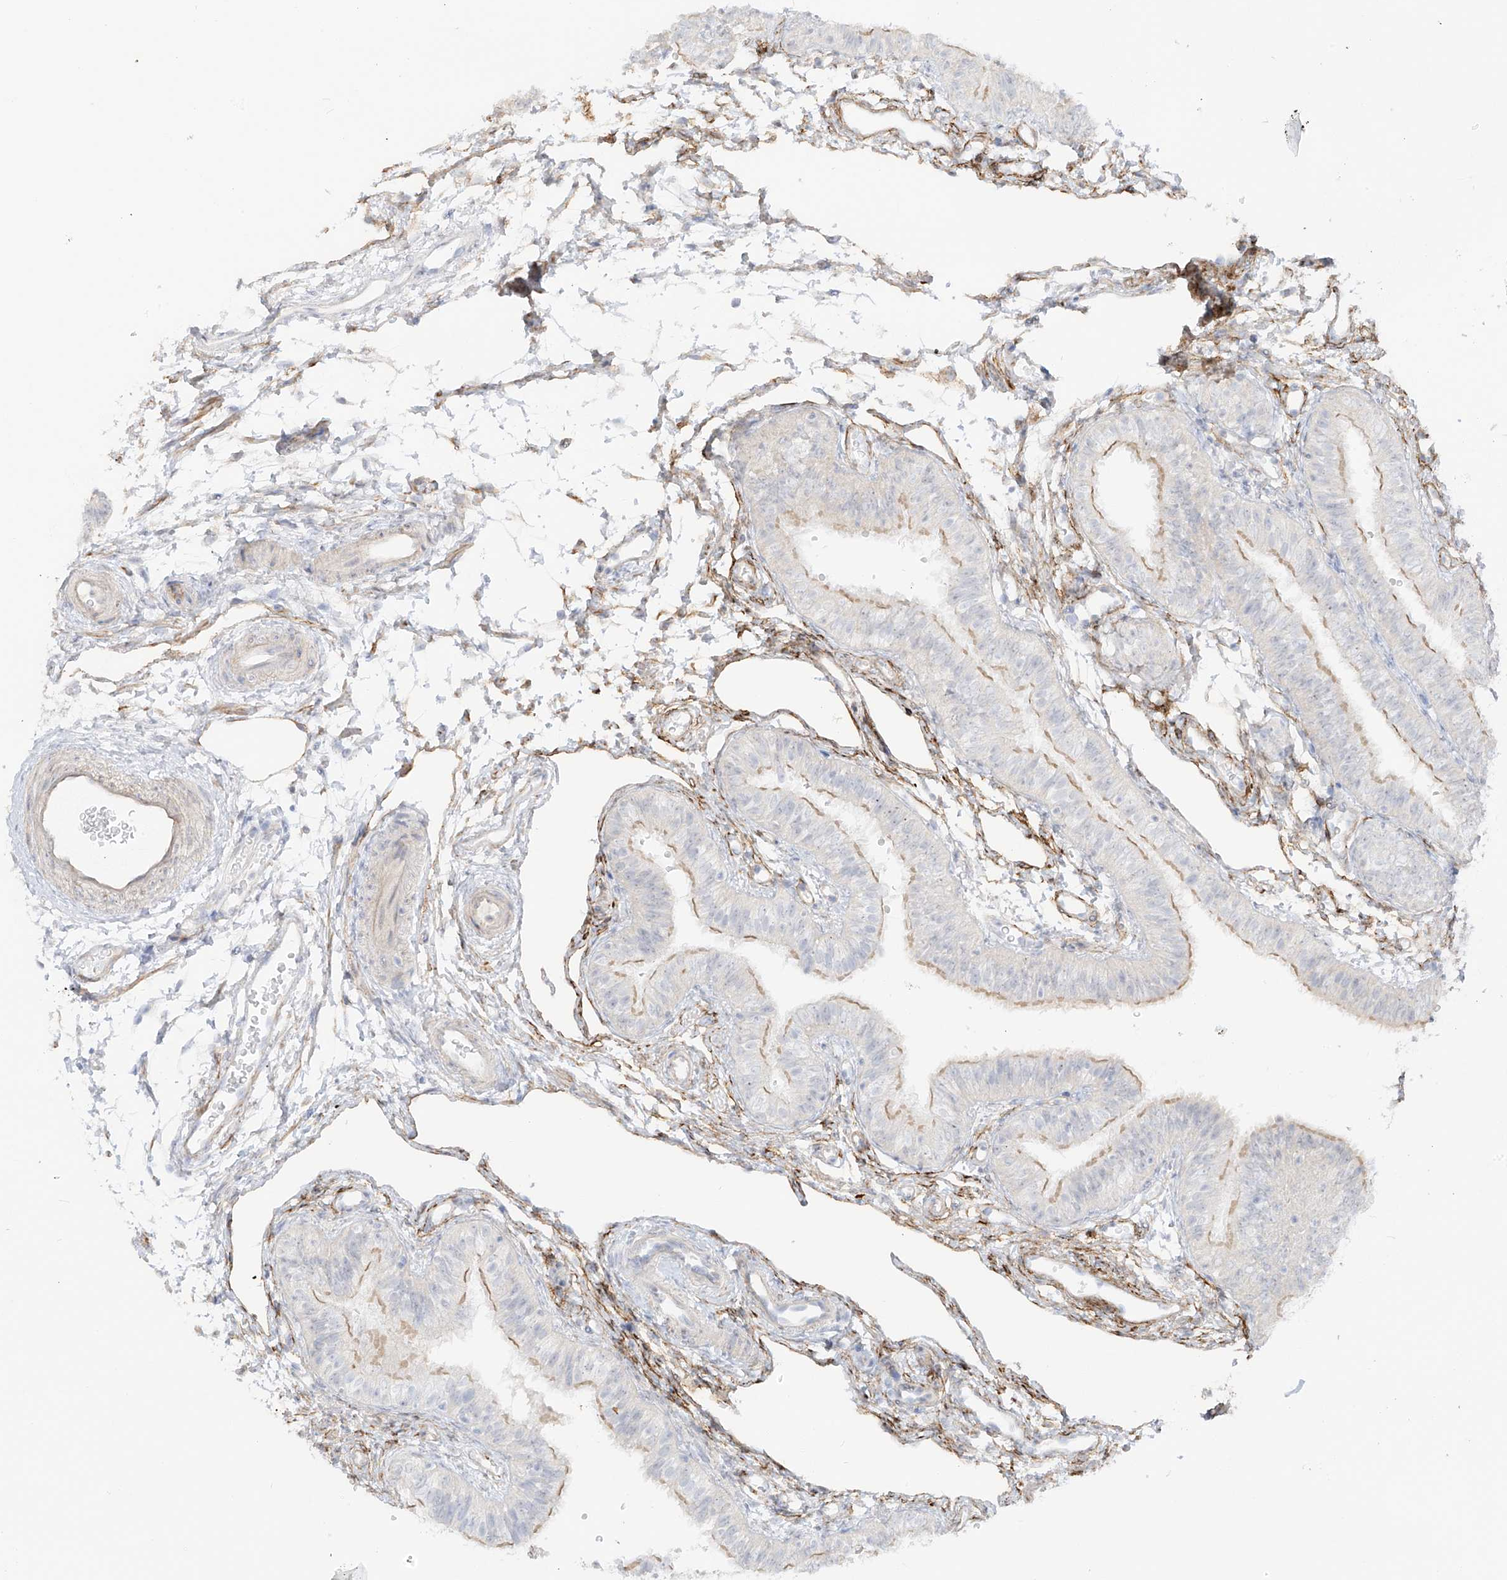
{"staining": {"intensity": "weak", "quantity": "25%-75%", "location": "cytoplasmic/membranous"}, "tissue": "fallopian tube", "cell_type": "Glandular cells", "image_type": "normal", "snomed": [{"axis": "morphology", "description": "Normal tissue, NOS"}, {"axis": "topography", "description": "Fallopian tube"}], "caption": "This histopathology image shows IHC staining of unremarkable fallopian tube, with low weak cytoplasmic/membranous staining in about 25%-75% of glandular cells.", "gene": "C11orf87", "patient": {"sex": "female", "age": 35}}